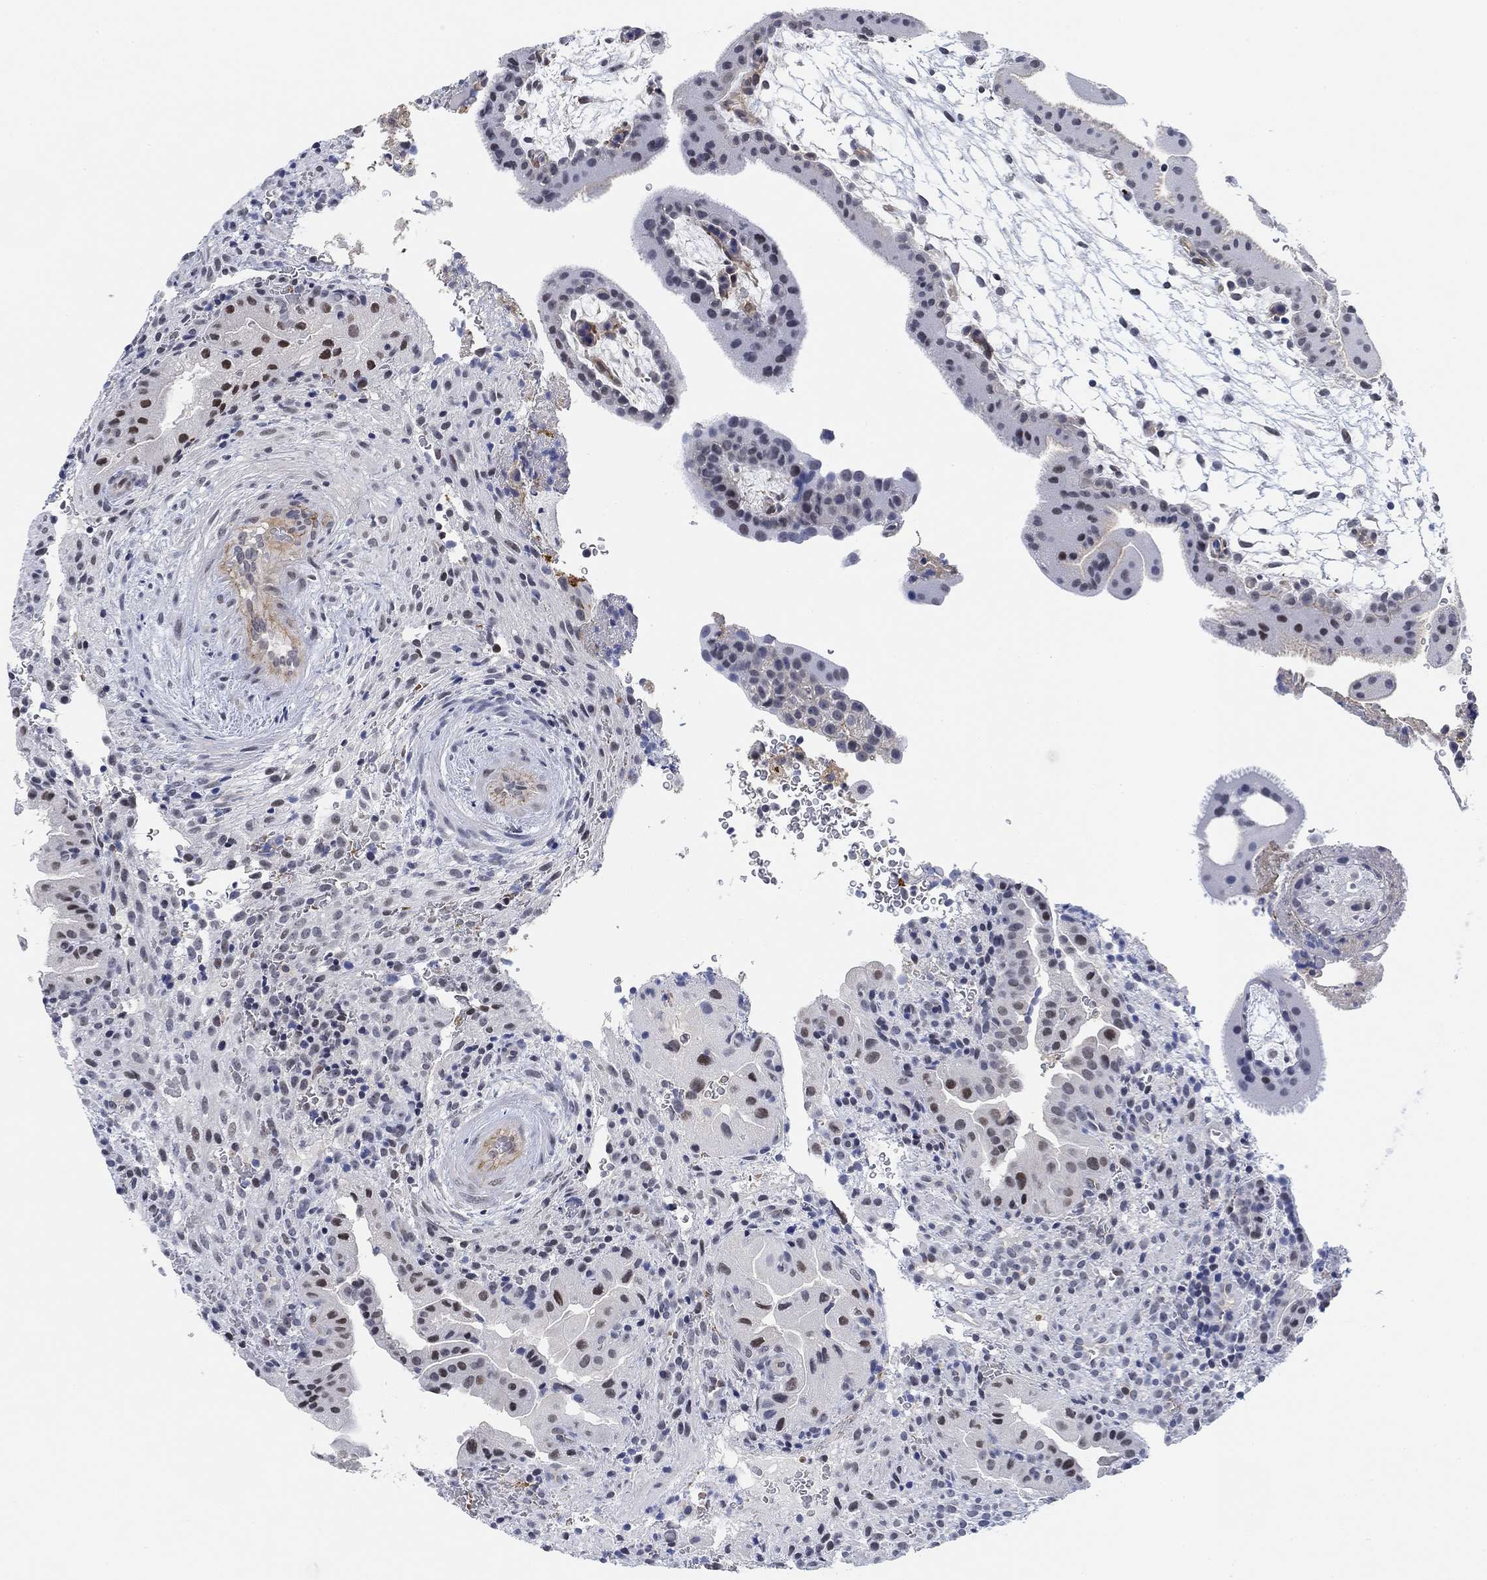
{"staining": {"intensity": "negative", "quantity": "none", "location": "none"}, "tissue": "placenta", "cell_type": "Decidual cells", "image_type": "normal", "snomed": [{"axis": "morphology", "description": "Normal tissue, NOS"}, {"axis": "topography", "description": "Placenta"}], "caption": "There is no significant expression in decidual cells of placenta. (DAB (3,3'-diaminobenzidine) immunohistochemistry, high magnification).", "gene": "PAX6", "patient": {"sex": "female", "age": 19}}